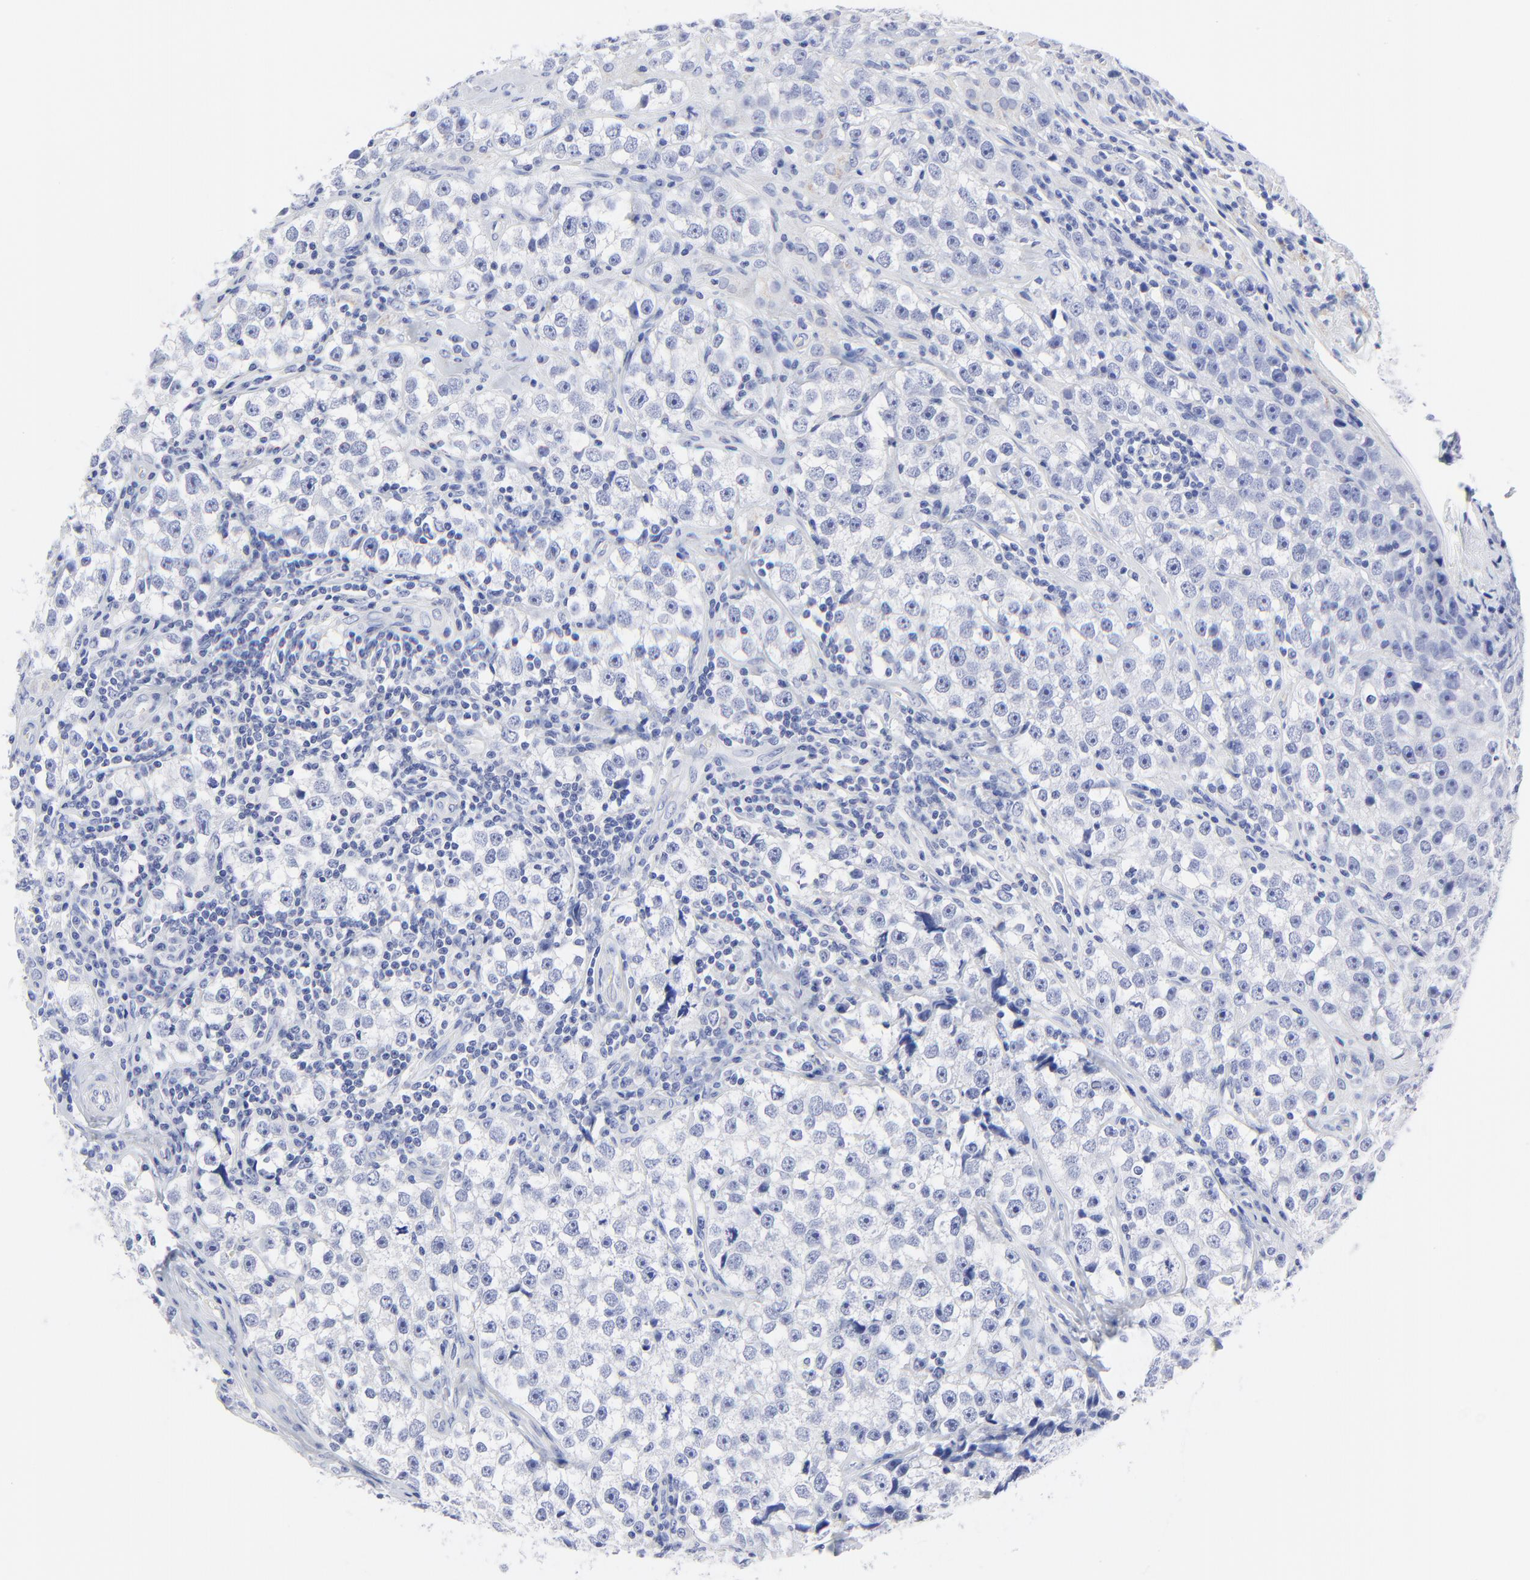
{"staining": {"intensity": "negative", "quantity": "none", "location": "none"}, "tissue": "testis cancer", "cell_type": "Tumor cells", "image_type": "cancer", "snomed": [{"axis": "morphology", "description": "Seminoma, NOS"}, {"axis": "topography", "description": "Testis"}], "caption": "A high-resolution image shows immunohistochemistry (IHC) staining of testis cancer, which shows no significant positivity in tumor cells.", "gene": "PSD3", "patient": {"sex": "male", "age": 32}}